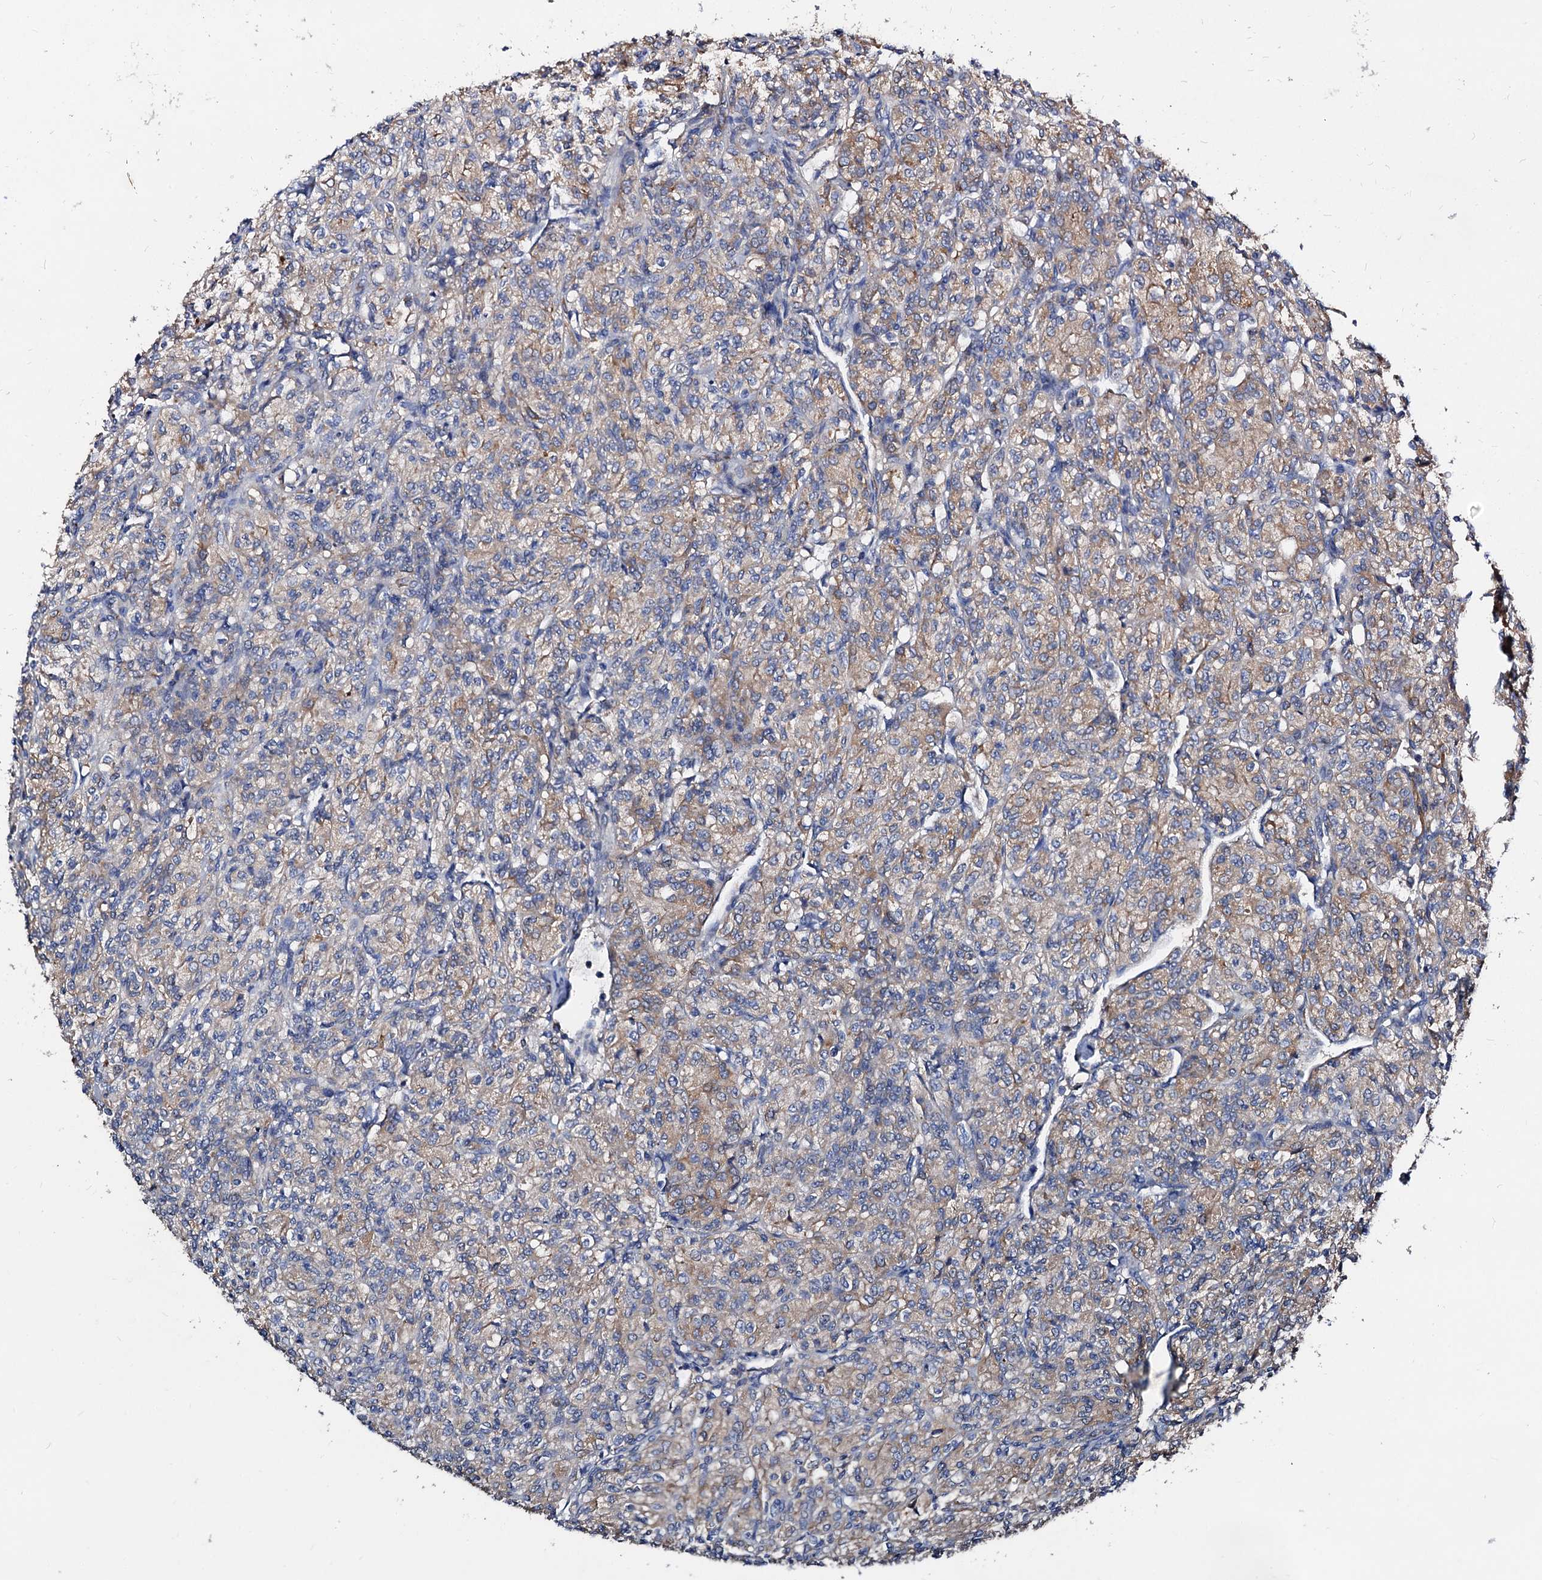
{"staining": {"intensity": "weak", "quantity": "25%-75%", "location": "cytoplasmic/membranous"}, "tissue": "renal cancer", "cell_type": "Tumor cells", "image_type": "cancer", "snomed": [{"axis": "morphology", "description": "Adenocarcinoma, NOS"}, {"axis": "topography", "description": "Kidney"}], "caption": "Immunohistochemical staining of adenocarcinoma (renal) exhibits low levels of weak cytoplasmic/membranous protein positivity in approximately 25%-75% of tumor cells. Nuclei are stained in blue.", "gene": "FIBIN", "patient": {"sex": "male", "age": 77}}